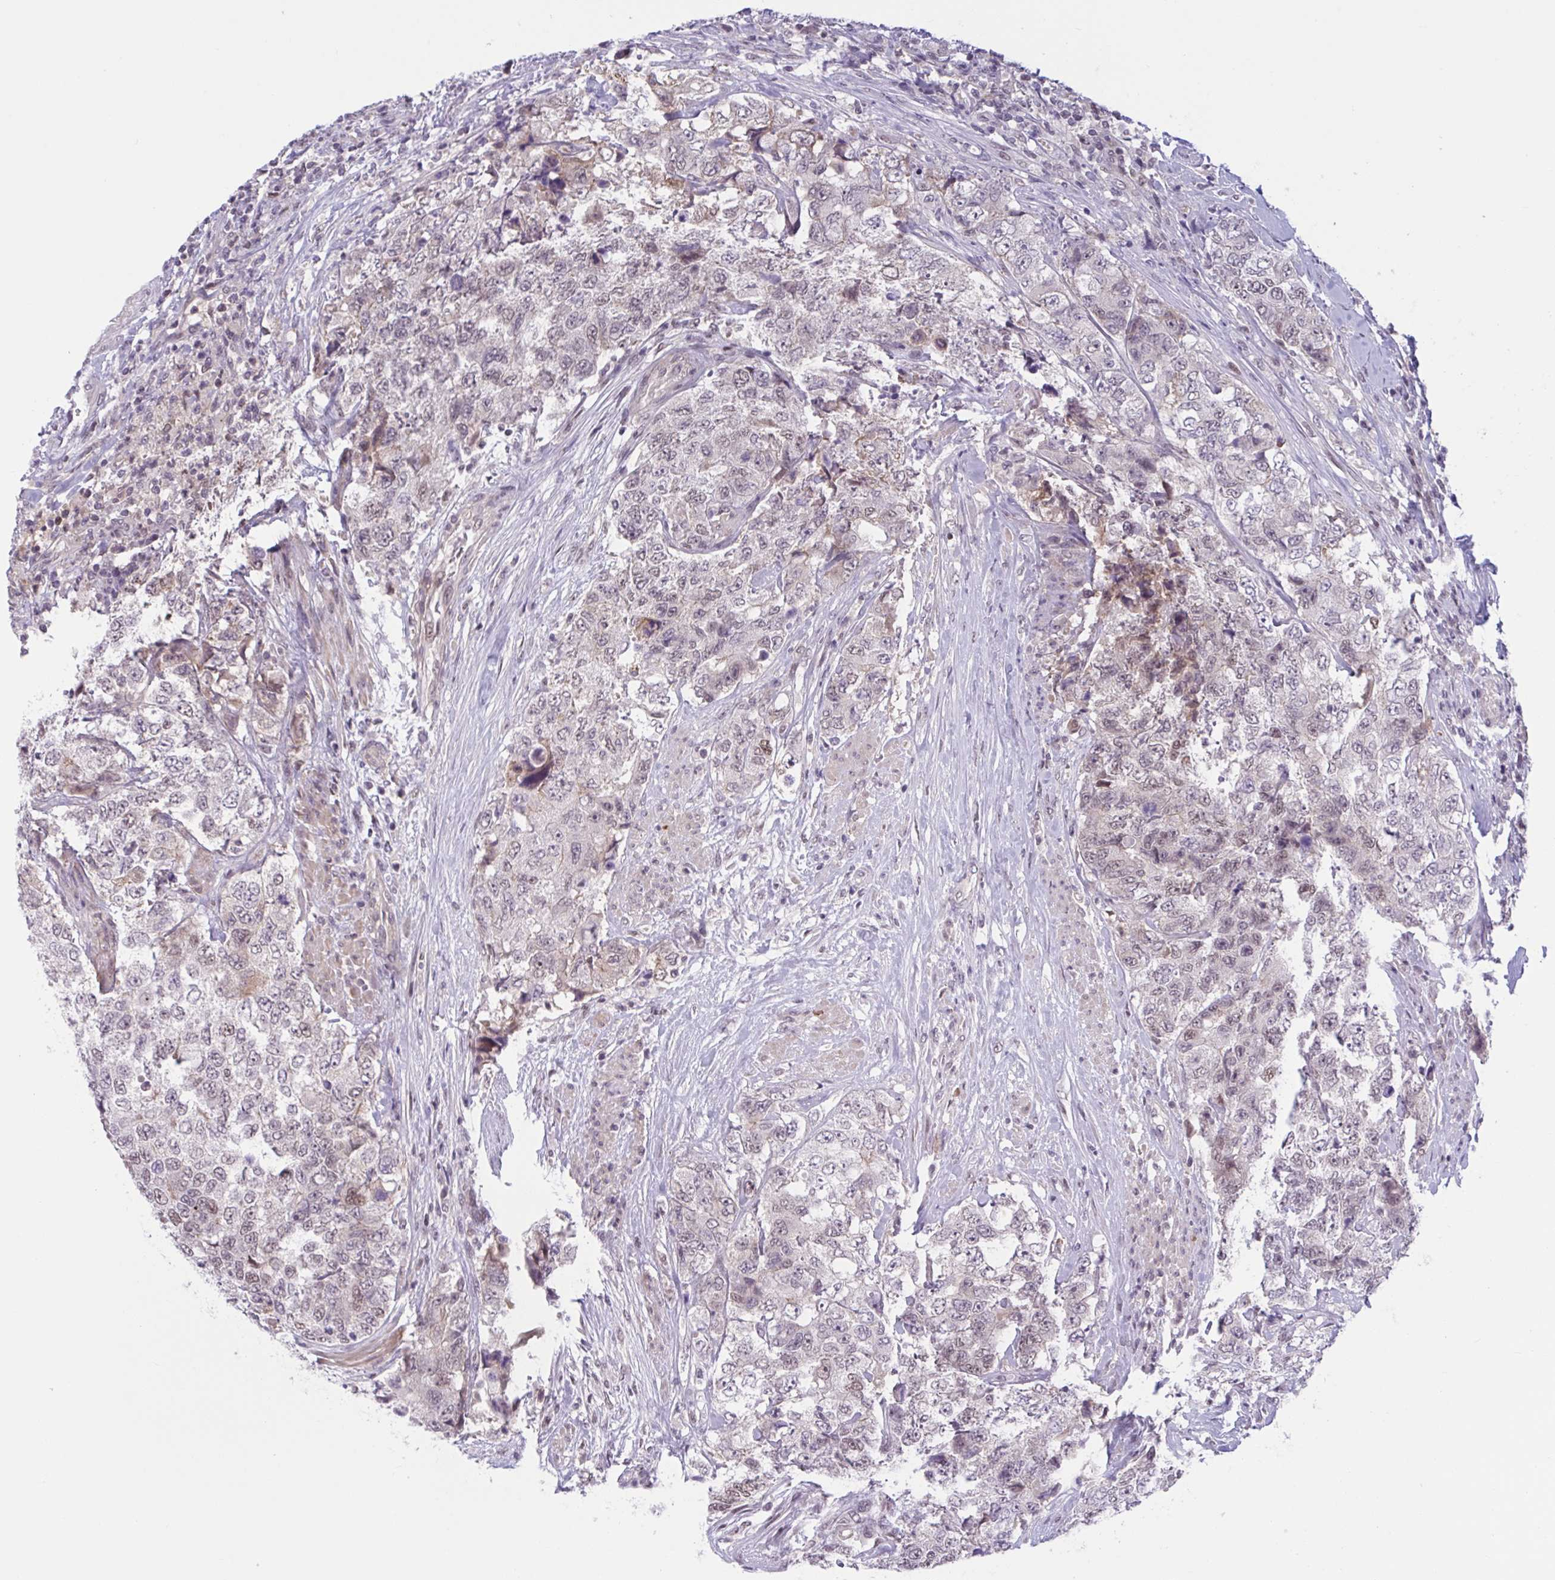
{"staining": {"intensity": "weak", "quantity": "25%-75%", "location": "nuclear"}, "tissue": "urothelial cancer", "cell_type": "Tumor cells", "image_type": "cancer", "snomed": [{"axis": "morphology", "description": "Urothelial carcinoma, High grade"}, {"axis": "topography", "description": "Urinary bladder"}], "caption": "A high-resolution photomicrograph shows IHC staining of urothelial cancer, which demonstrates weak nuclear positivity in about 25%-75% of tumor cells.", "gene": "TTC7B", "patient": {"sex": "female", "age": 78}}